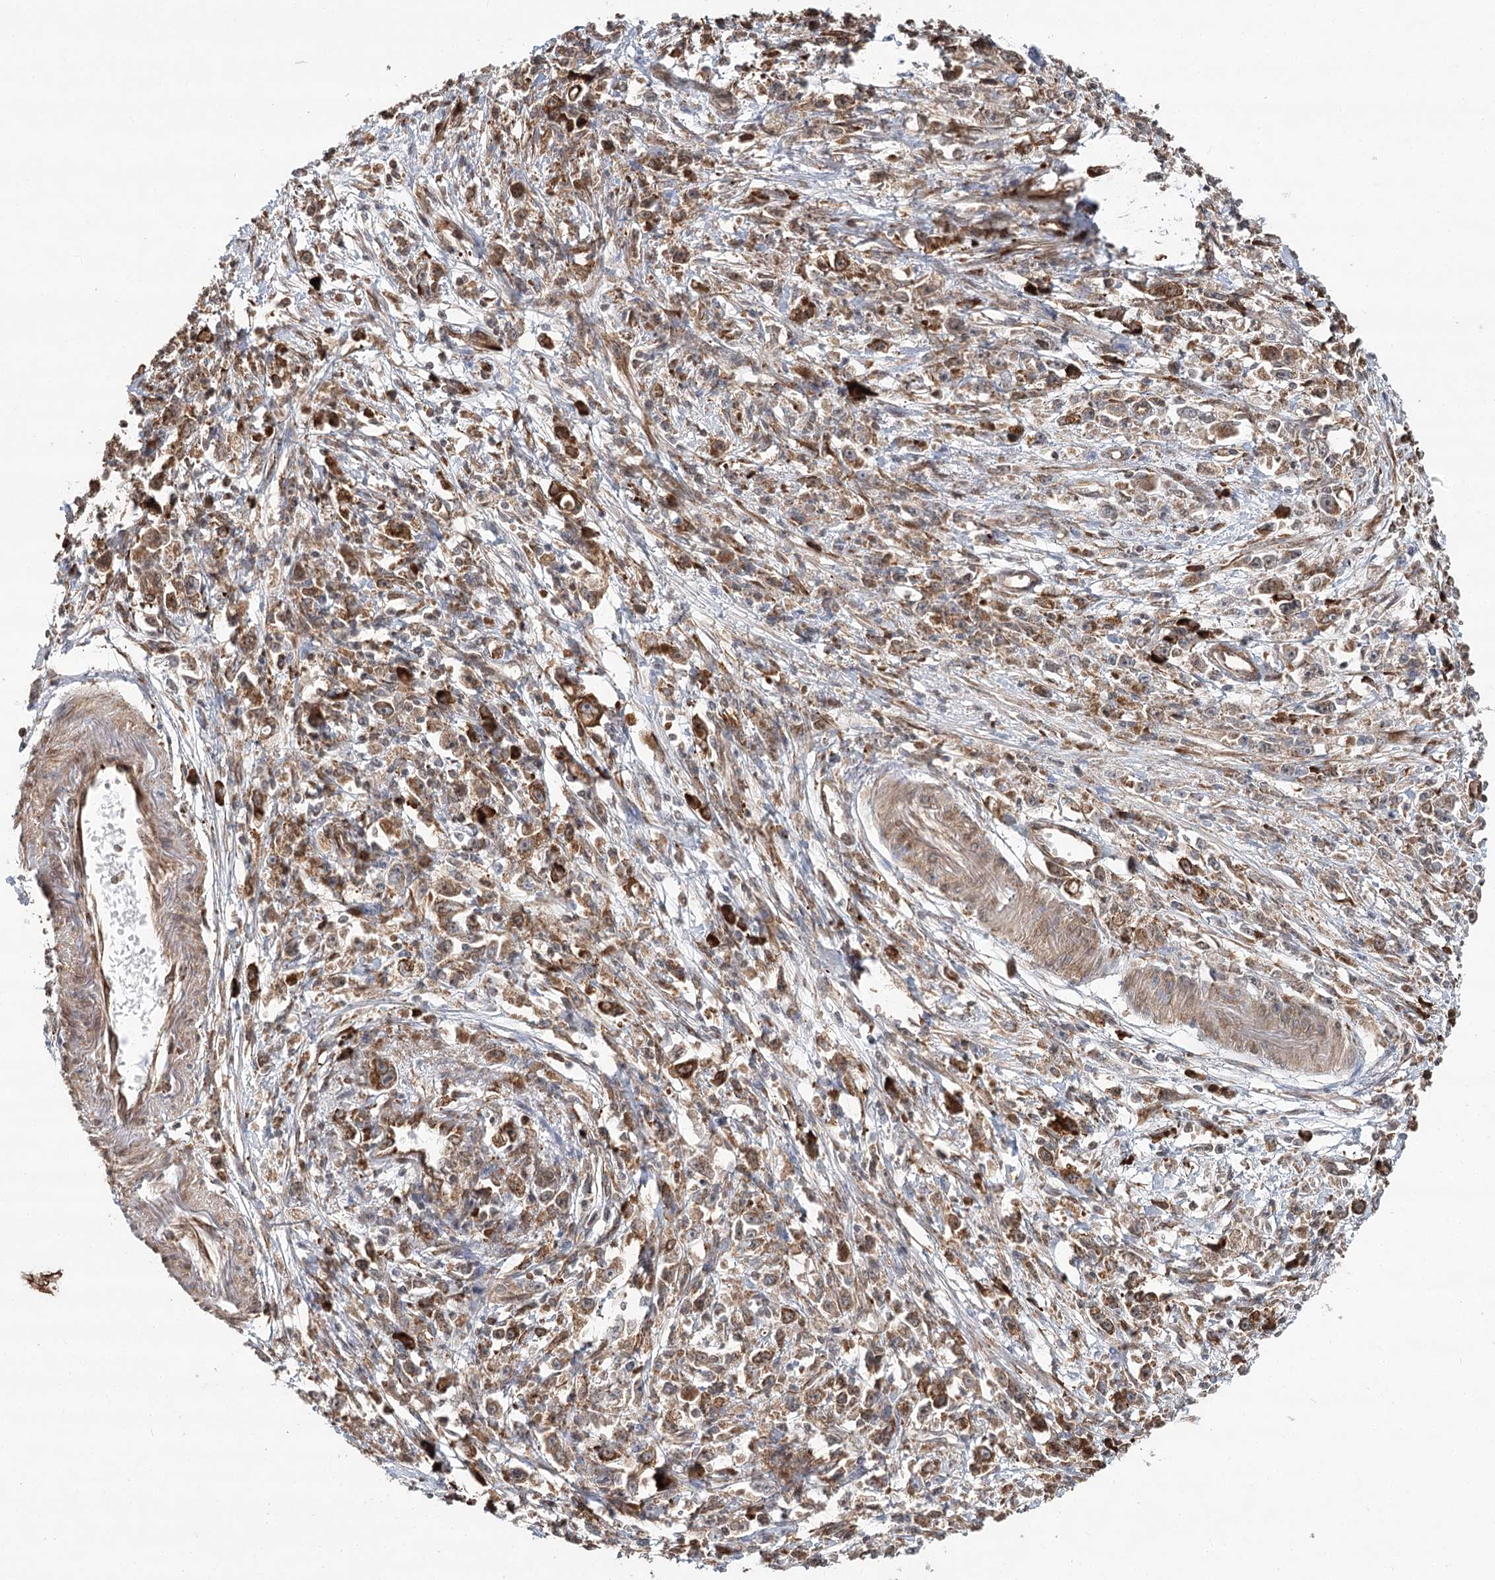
{"staining": {"intensity": "strong", "quantity": "25%-75%", "location": "cytoplasmic/membranous"}, "tissue": "stomach cancer", "cell_type": "Tumor cells", "image_type": "cancer", "snomed": [{"axis": "morphology", "description": "Adenocarcinoma, NOS"}, {"axis": "topography", "description": "Stomach"}], "caption": "Stomach cancer stained with a protein marker reveals strong staining in tumor cells.", "gene": "DNAJB14", "patient": {"sex": "female", "age": 59}}